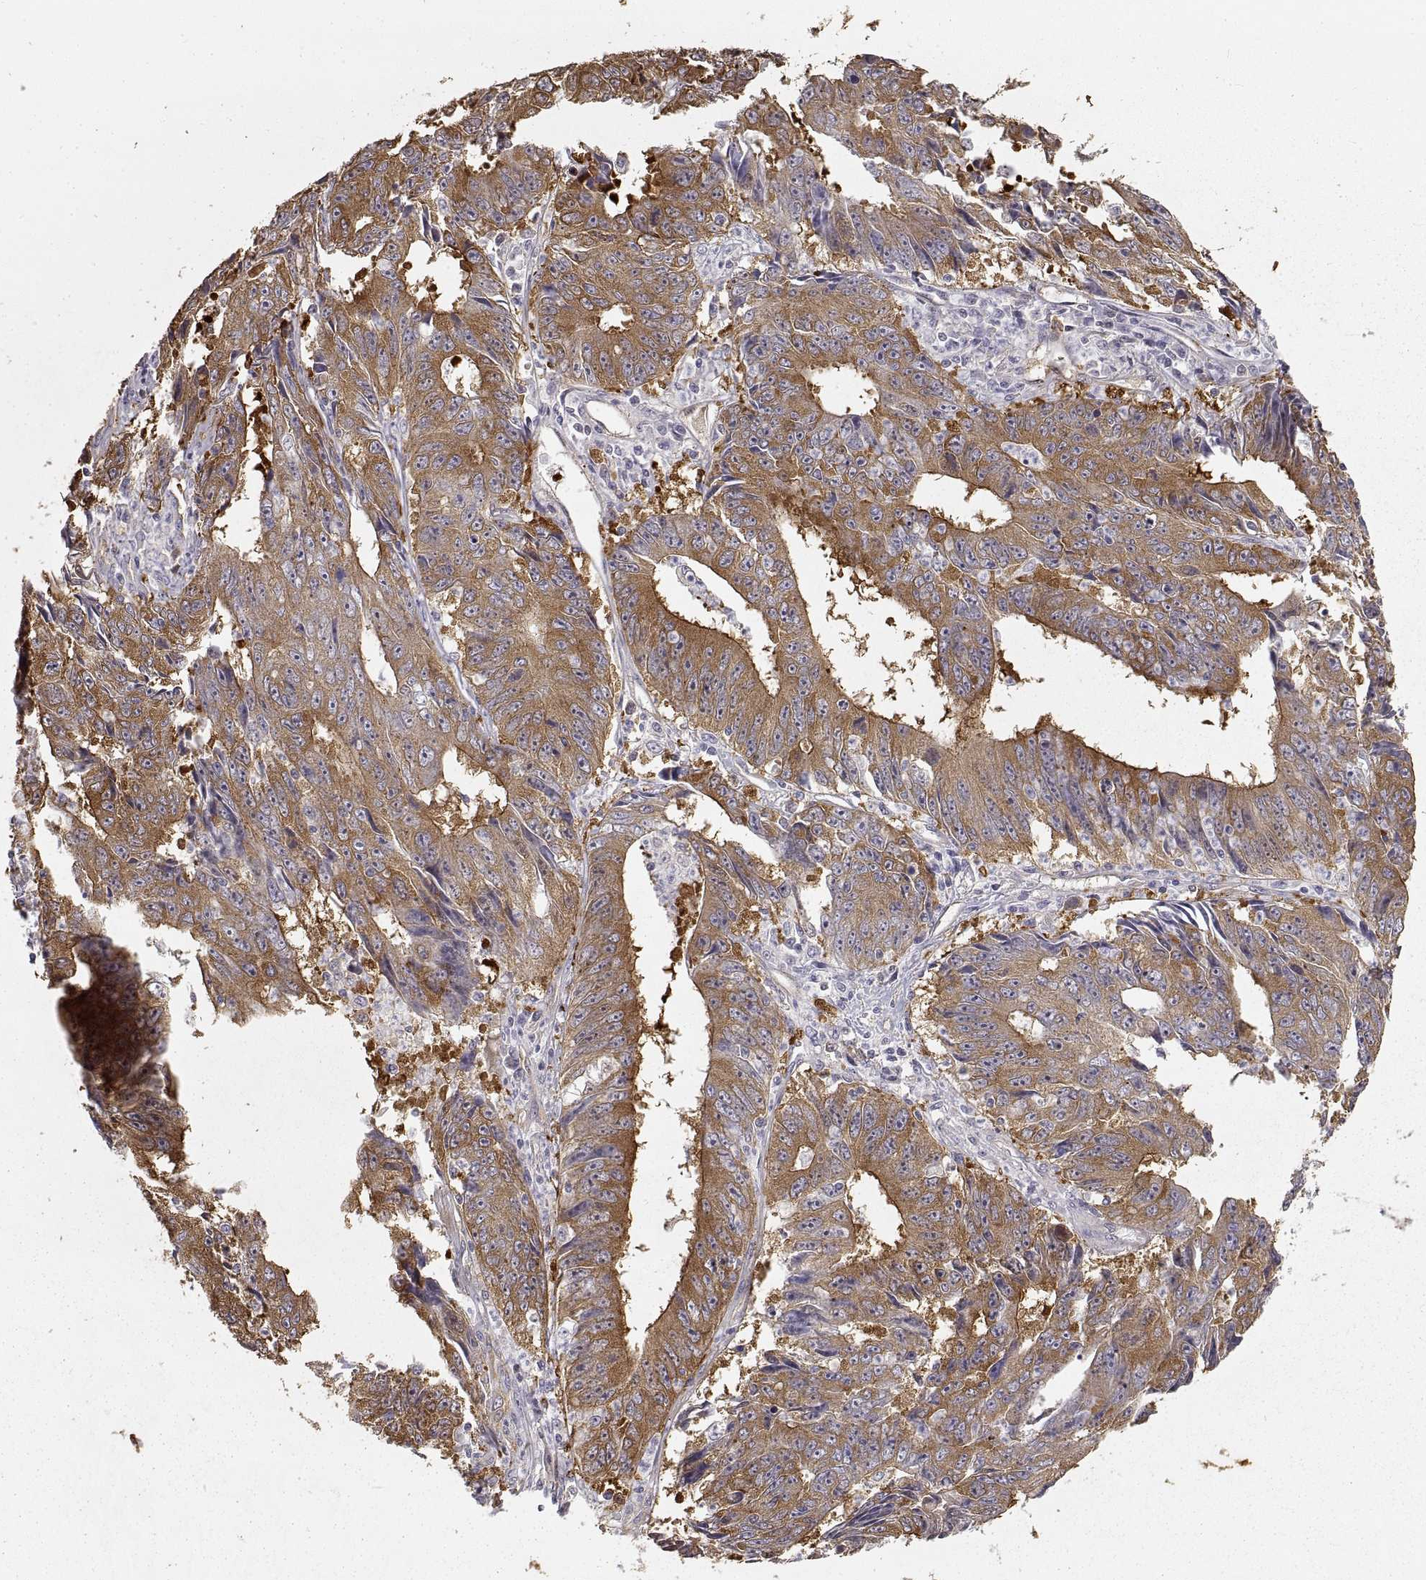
{"staining": {"intensity": "strong", "quantity": ">75%", "location": "cytoplasmic/membranous"}, "tissue": "liver cancer", "cell_type": "Tumor cells", "image_type": "cancer", "snomed": [{"axis": "morphology", "description": "Cholangiocarcinoma"}, {"axis": "topography", "description": "Liver"}], "caption": "A high amount of strong cytoplasmic/membranous staining is identified in about >75% of tumor cells in cholangiocarcinoma (liver) tissue.", "gene": "HSP90AB1", "patient": {"sex": "male", "age": 65}}